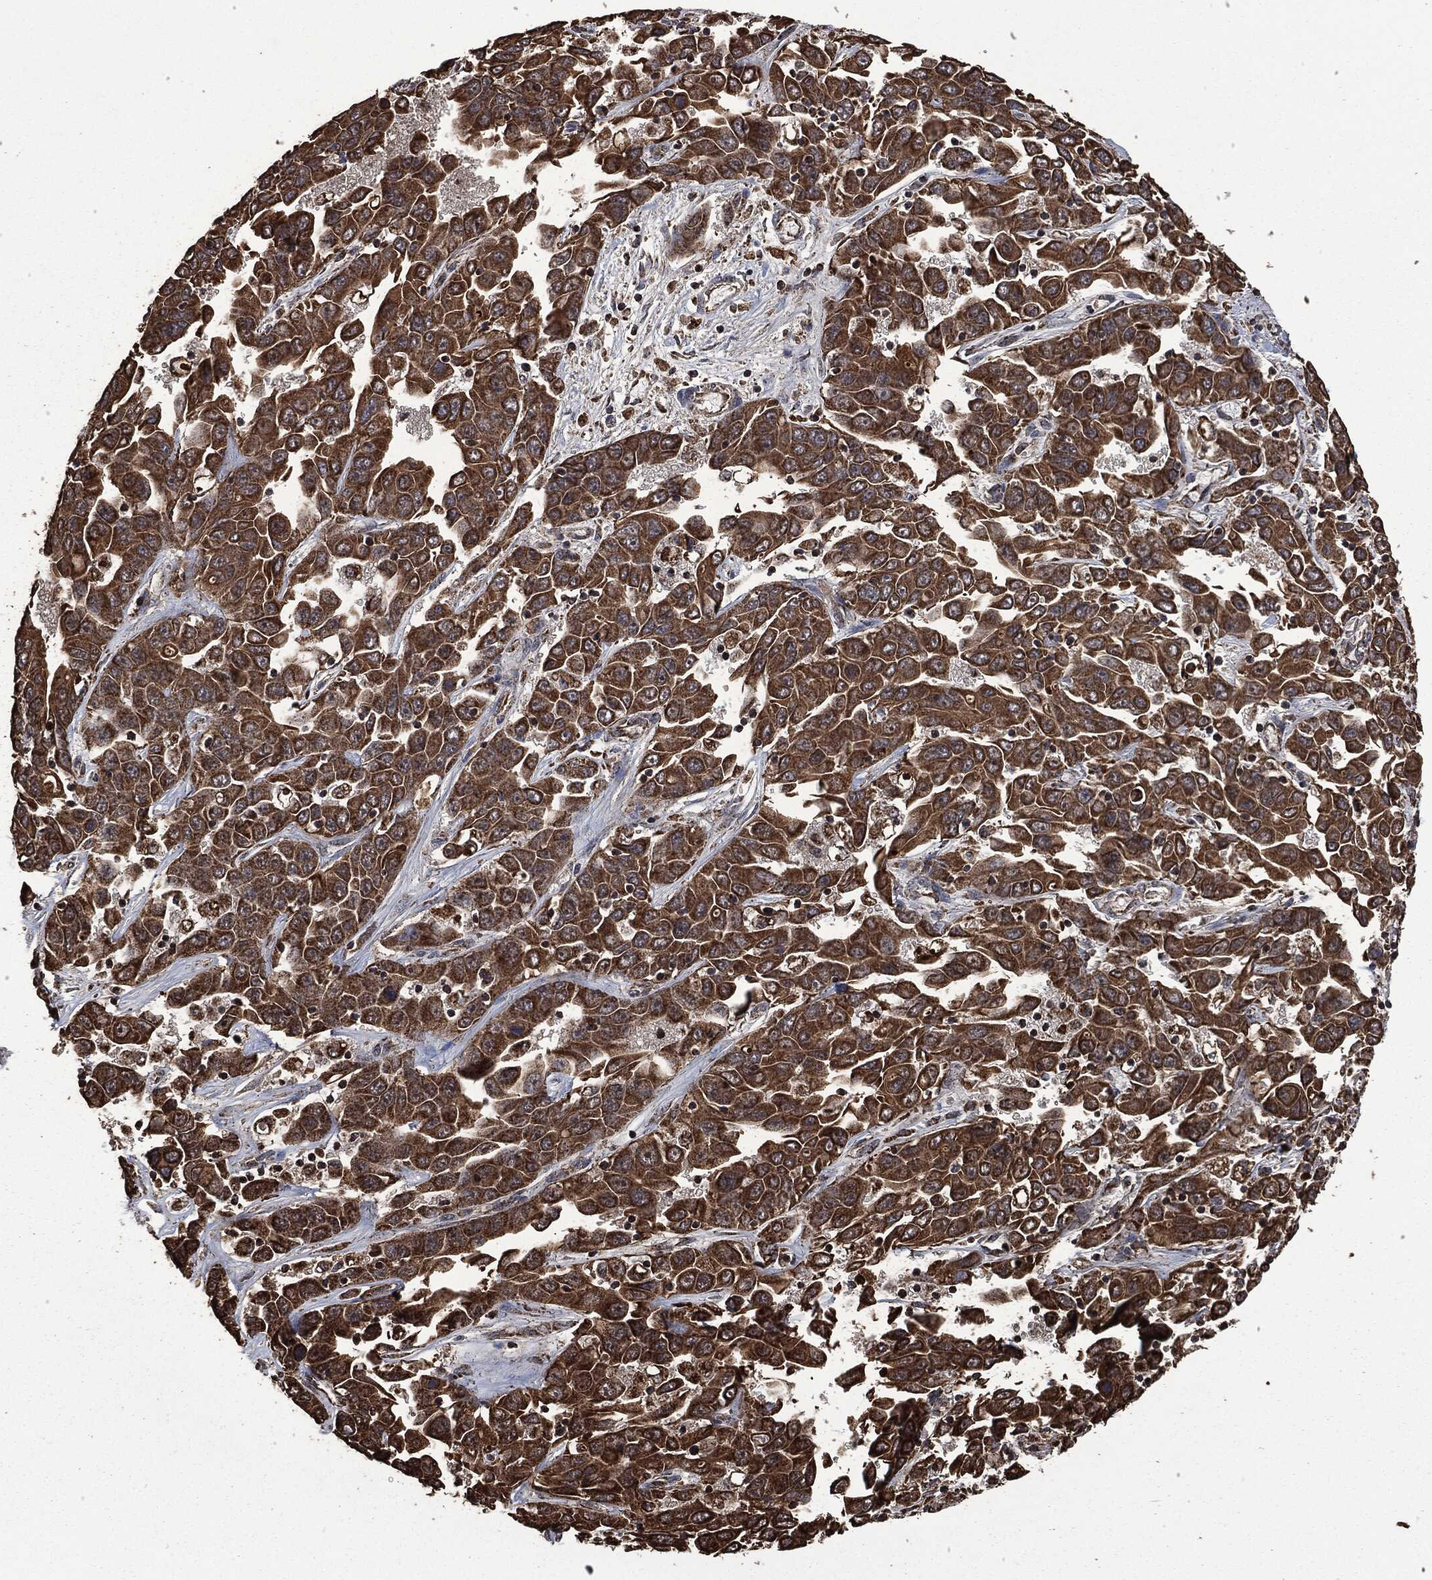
{"staining": {"intensity": "strong", "quantity": ">75%", "location": "cytoplasmic/membranous"}, "tissue": "liver cancer", "cell_type": "Tumor cells", "image_type": "cancer", "snomed": [{"axis": "morphology", "description": "Cholangiocarcinoma"}, {"axis": "topography", "description": "Liver"}], "caption": "Protein staining exhibits strong cytoplasmic/membranous positivity in about >75% of tumor cells in cholangiocarcinoma (liver).", "gene": "LIG3", "patient": {"sex": "female", "age": 52}}